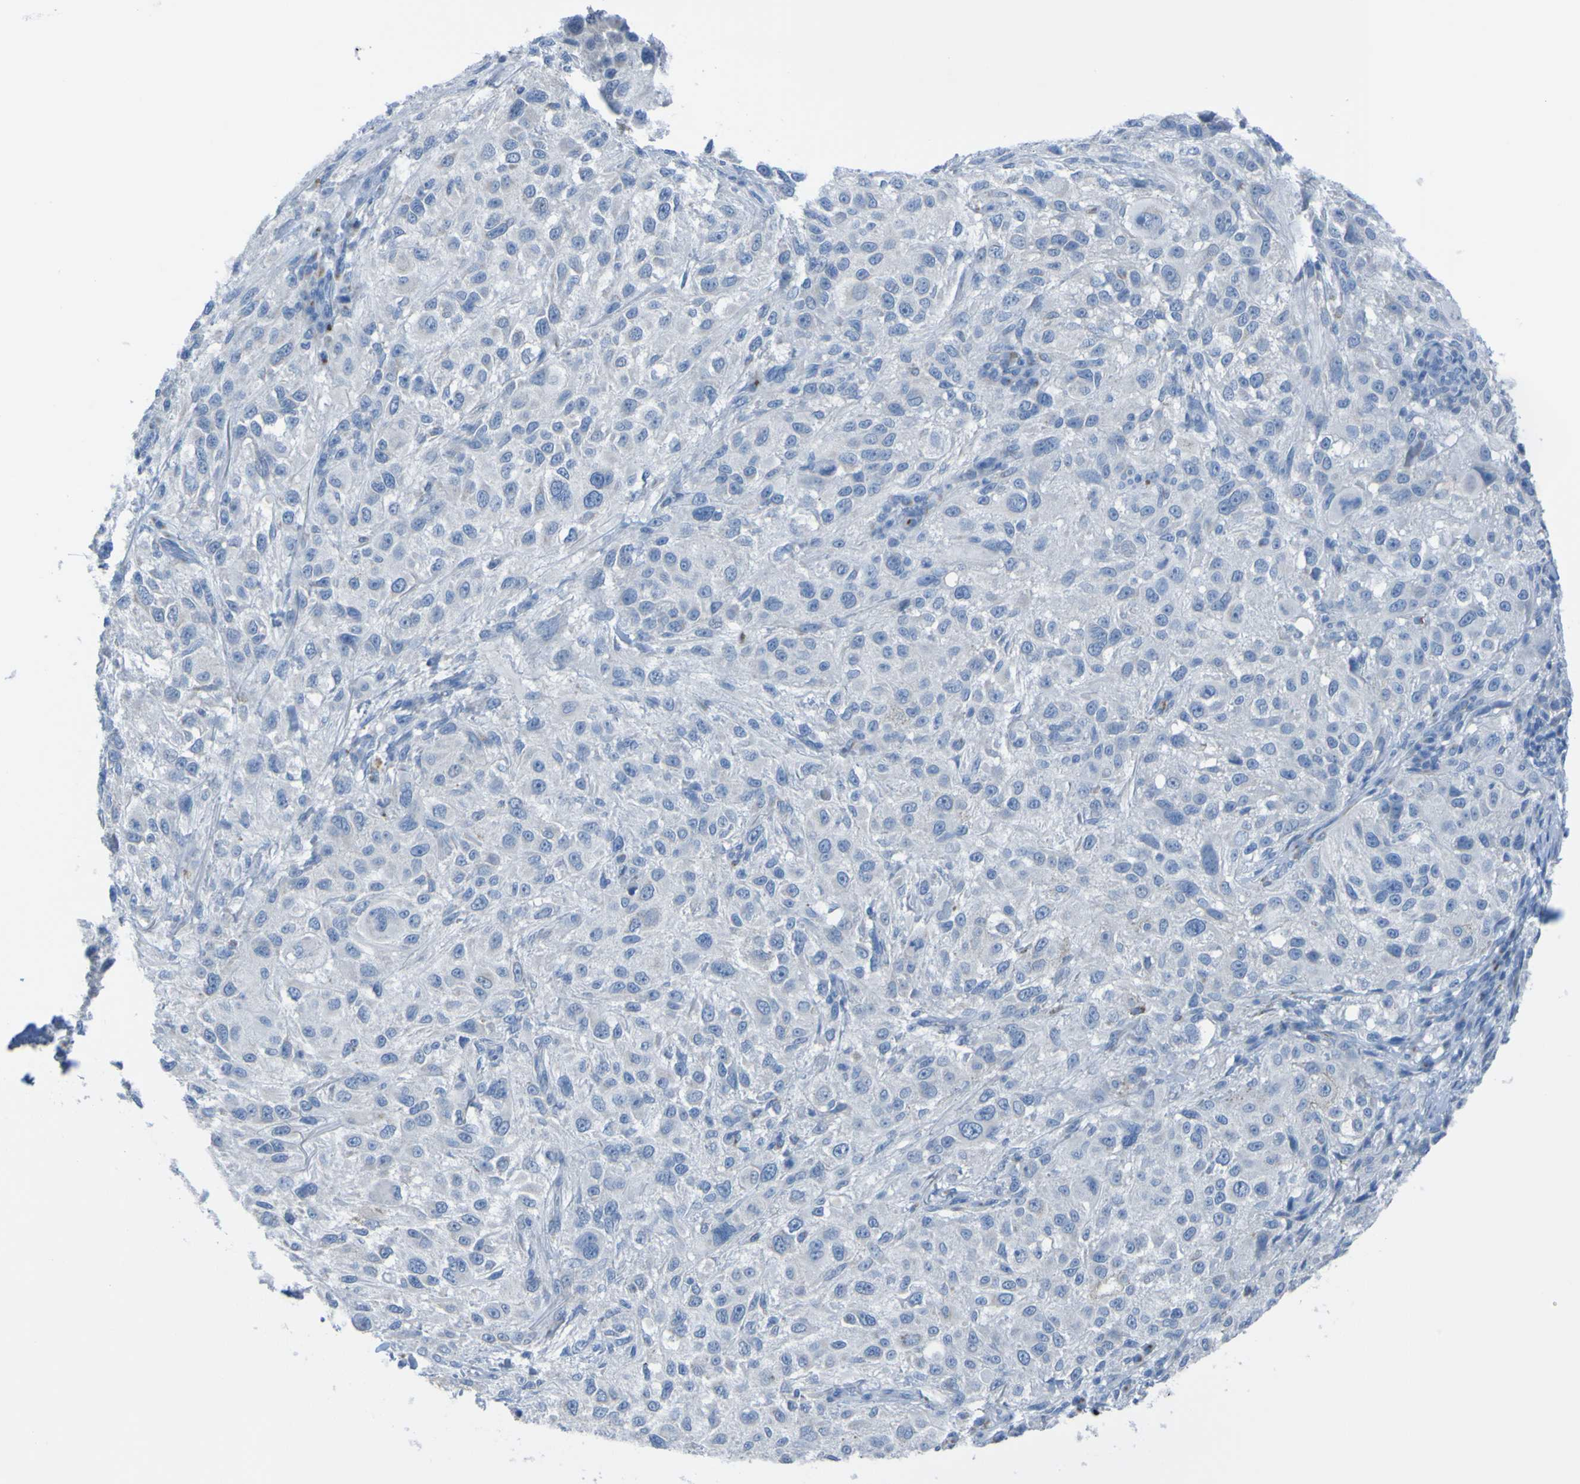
{"staining": {"intensity": "negative", "quantity": "none", "location": "none"}, "tissue": "melanoma", "cell_type": "Tumor cells", "image_type": "cancer", "snomed": [{"axis": "morphology", "description": "Necrosis, NOS"}, {"axis": "morphology", "description": "Malignant melanoma, NOS"}, {"axis": "topography", "description": "Skin"}], "caption": "Immunohistochemistry histopathology image of neoplastic tissue: human melanoma stained with DAB shows no significant protein expression in tumor cells.", "gene": "ACMSD", "patient": {"sex": "female", "age": 87}}